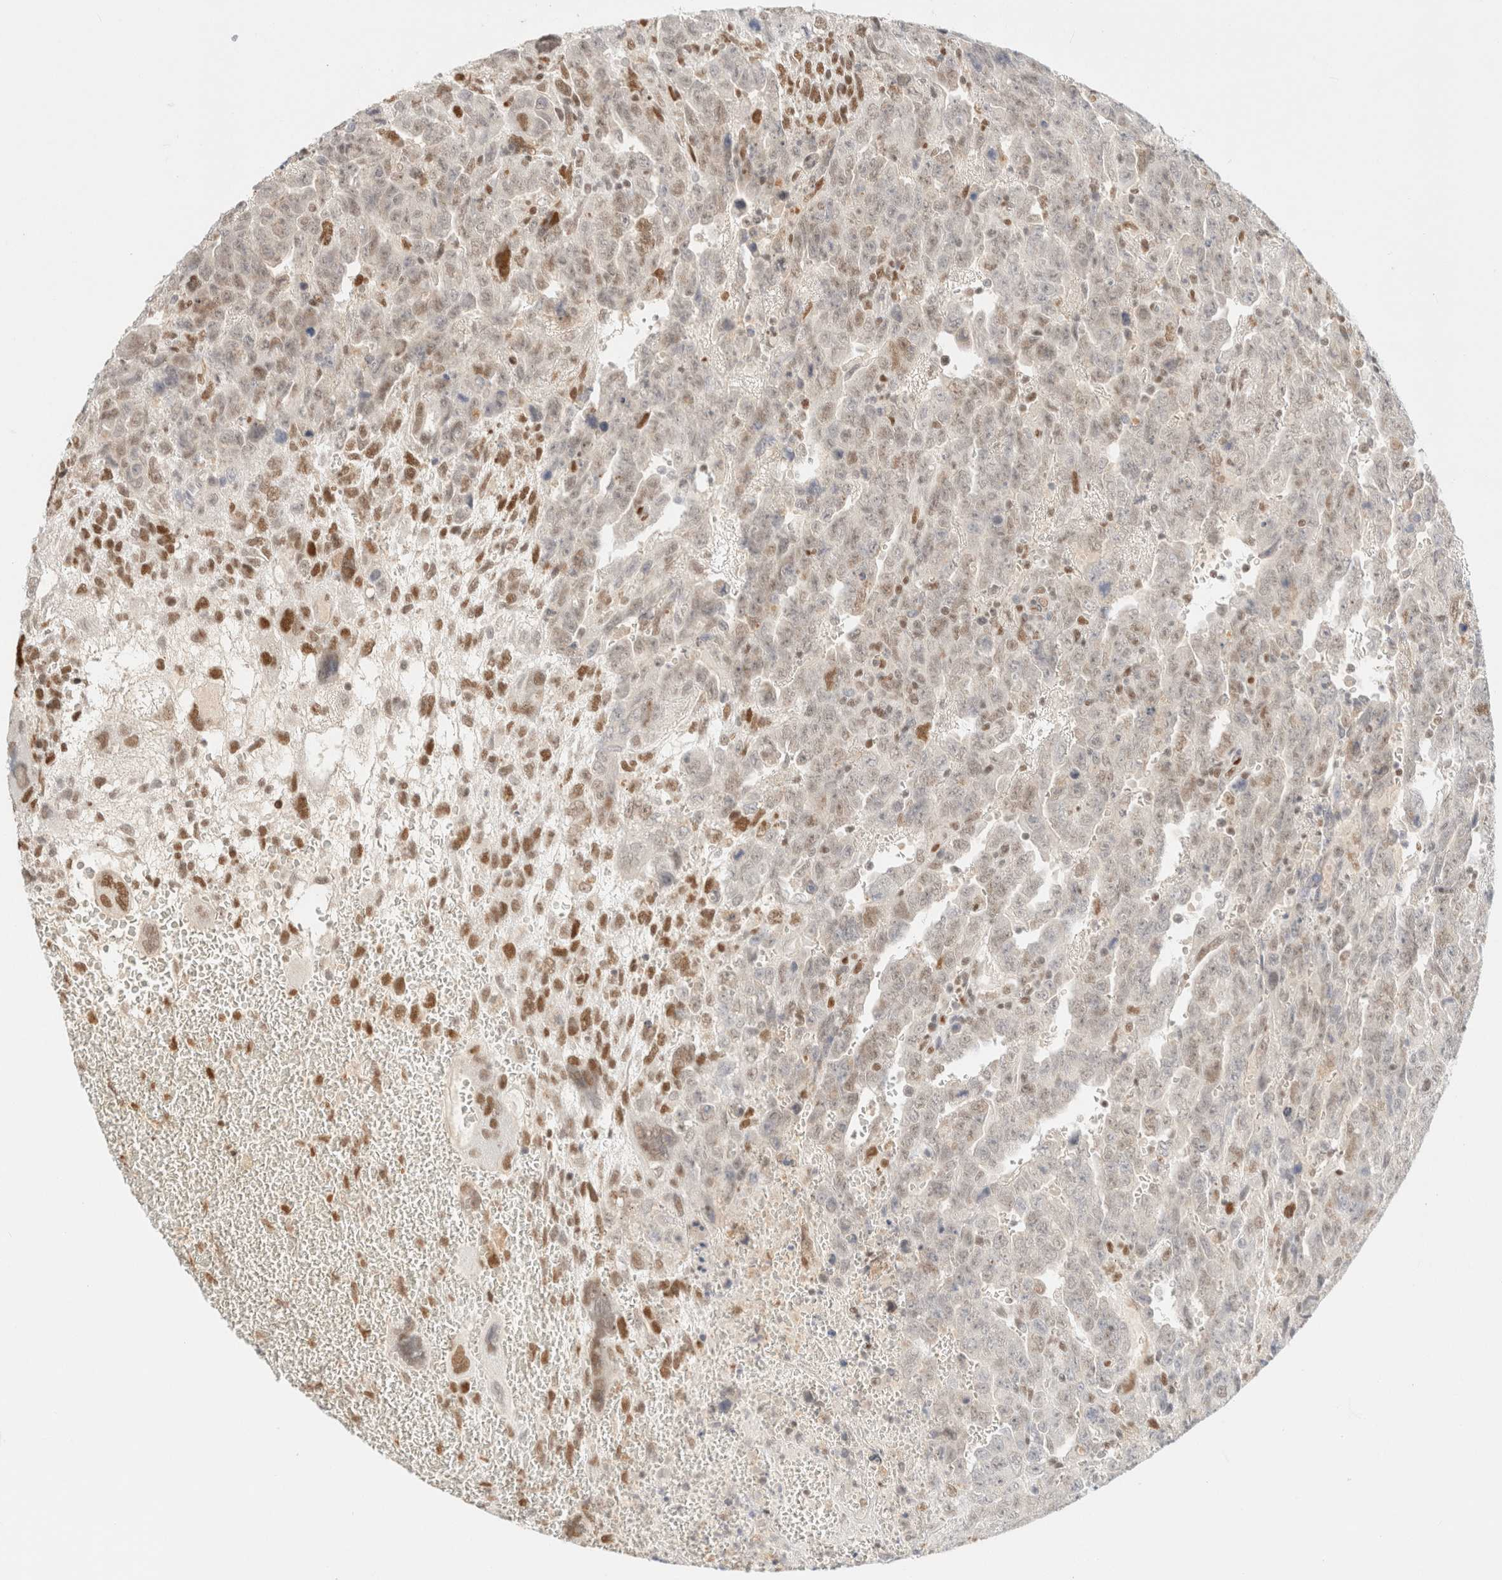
{"staining": {"intensity": "weak", "quantity": "<25%", "location": "nuclear"}, "tissue": "testis cancer", "cell_type": "Tumor cells", "image_type": "cancer", "snomed": [{"axis": "morphology", "description": "Carcinoma, Embryonal, NOS"}, {"axis": "topography", "description": "Testis"}], "caption": "Tumor cells are negative for brown protein staining in testis cancer.", "gene": "DDB2", "patient": {"sex": "male", "age": 28}}